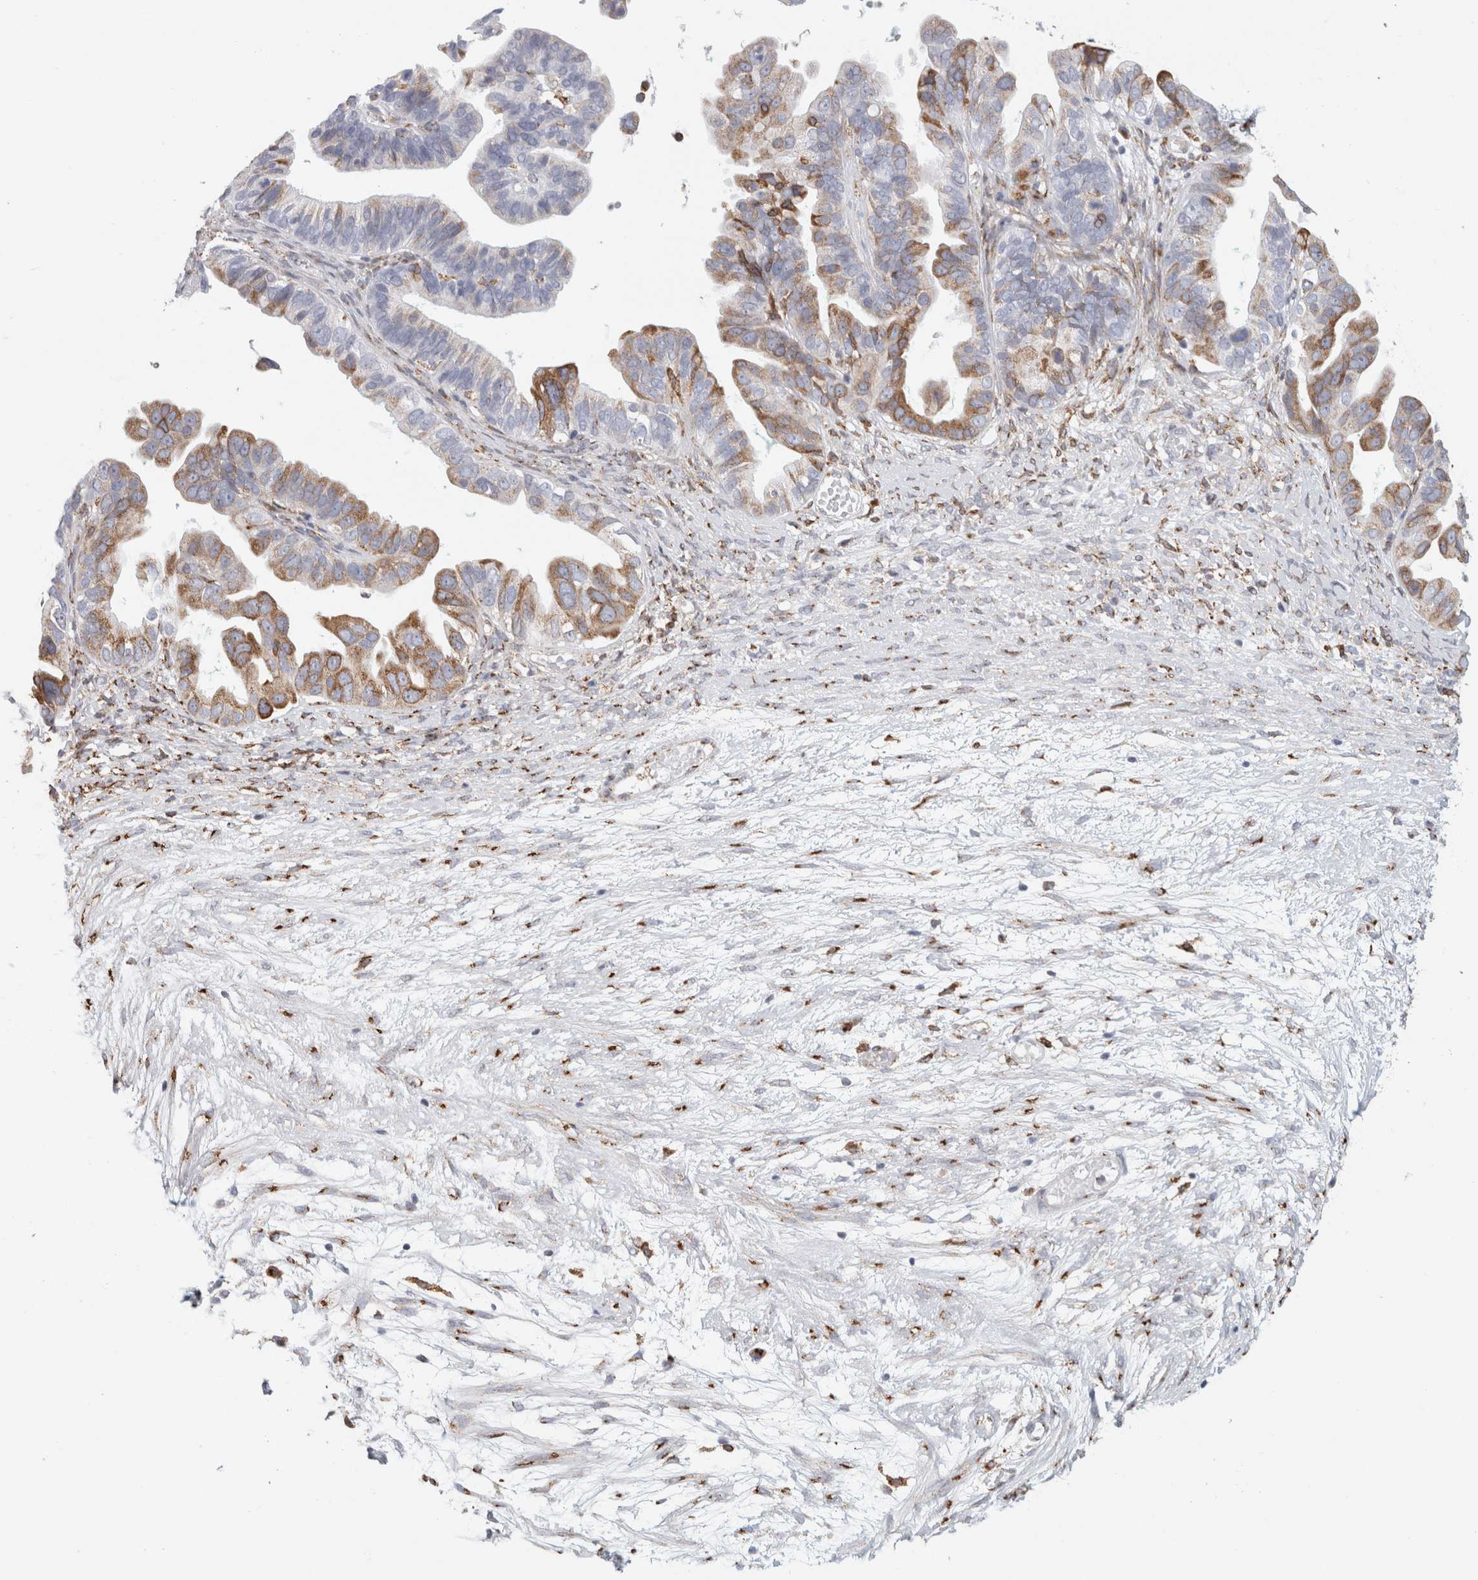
{"staining": {"intensity": "moderate", "quantity": ">75%", "location": "cytoplasmic/membranous"}, "tissue": "ovarian cancer", "cell_type": "Tumor cells", "image_type": "cancer", "snomed": [{"axis": "morphology", "description": "Cystadenocarcinoma, serous, NOS"}, {"axis": "topography", "description": "Ovary"}], "caption": "High-power microscopy captured an immunohistochemistry (IHC) photomicrograph of ovarian serous cystadenocarcinoma, revealing moderate cytoplasmic/membranous staining in about >75% of tumor cells. (Stains: DAB in brown, nuclei in blue, Microscopy: brightfield microscopy at high magnification).", "gene": "MCFD2", "patient": {"sex": "female", "age": 56}}